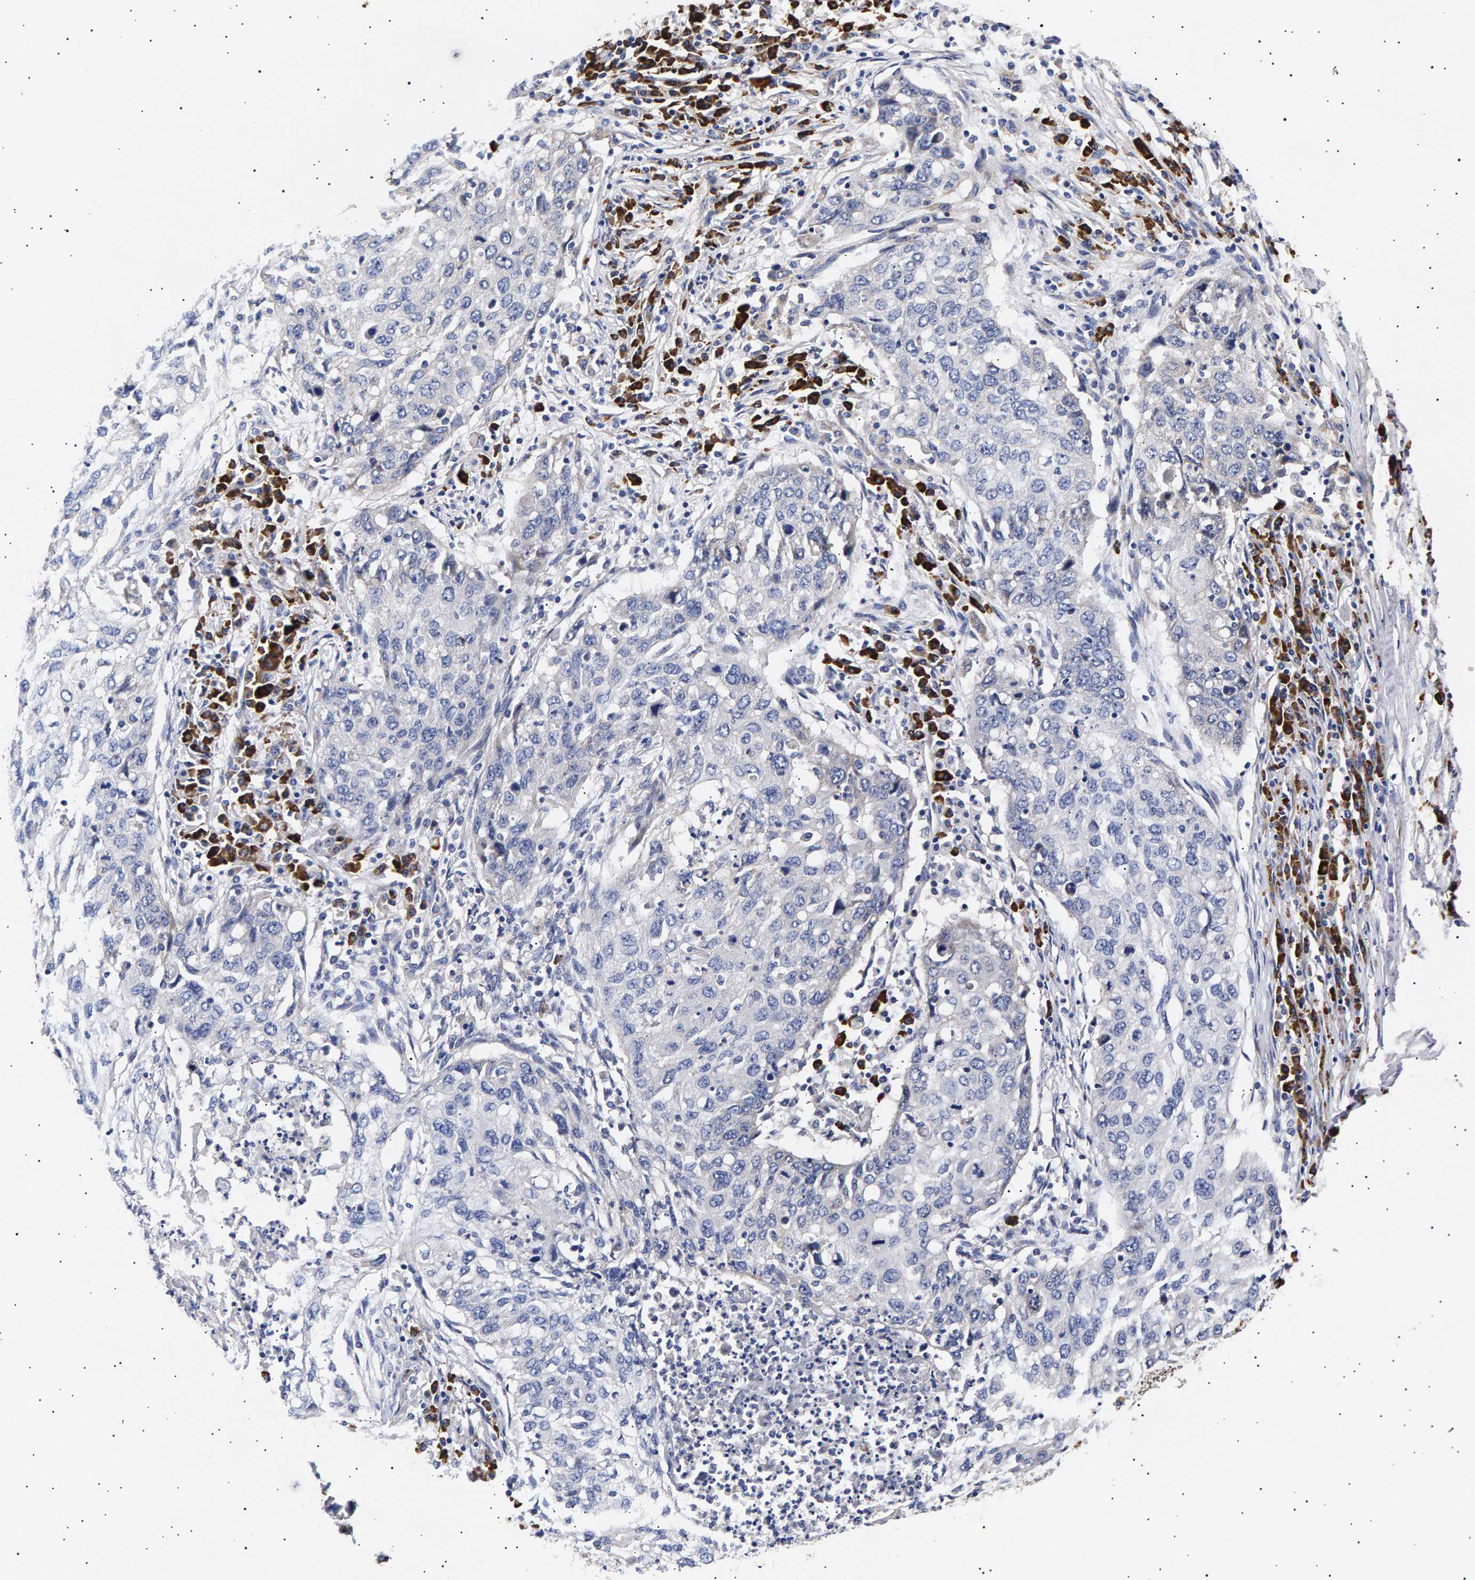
{"staining": {"intensity": "negative", "quantity": "none", "location": "none"}, "tissue": "lung cancer", "cell_type": "Tumor cells", "image_type": "cancer", "snomed": [{"axis": "morphology", "description": "Squamous cell carcinoma, NOS"}, {"axis": "topography", "description": "Lung"}], "caption": "The image demonstrates no staining of tumor cells in lung squamous cell carcinoma.", "gene": "ANKRD40", "patient": {"sex": "female", "age": 63}}